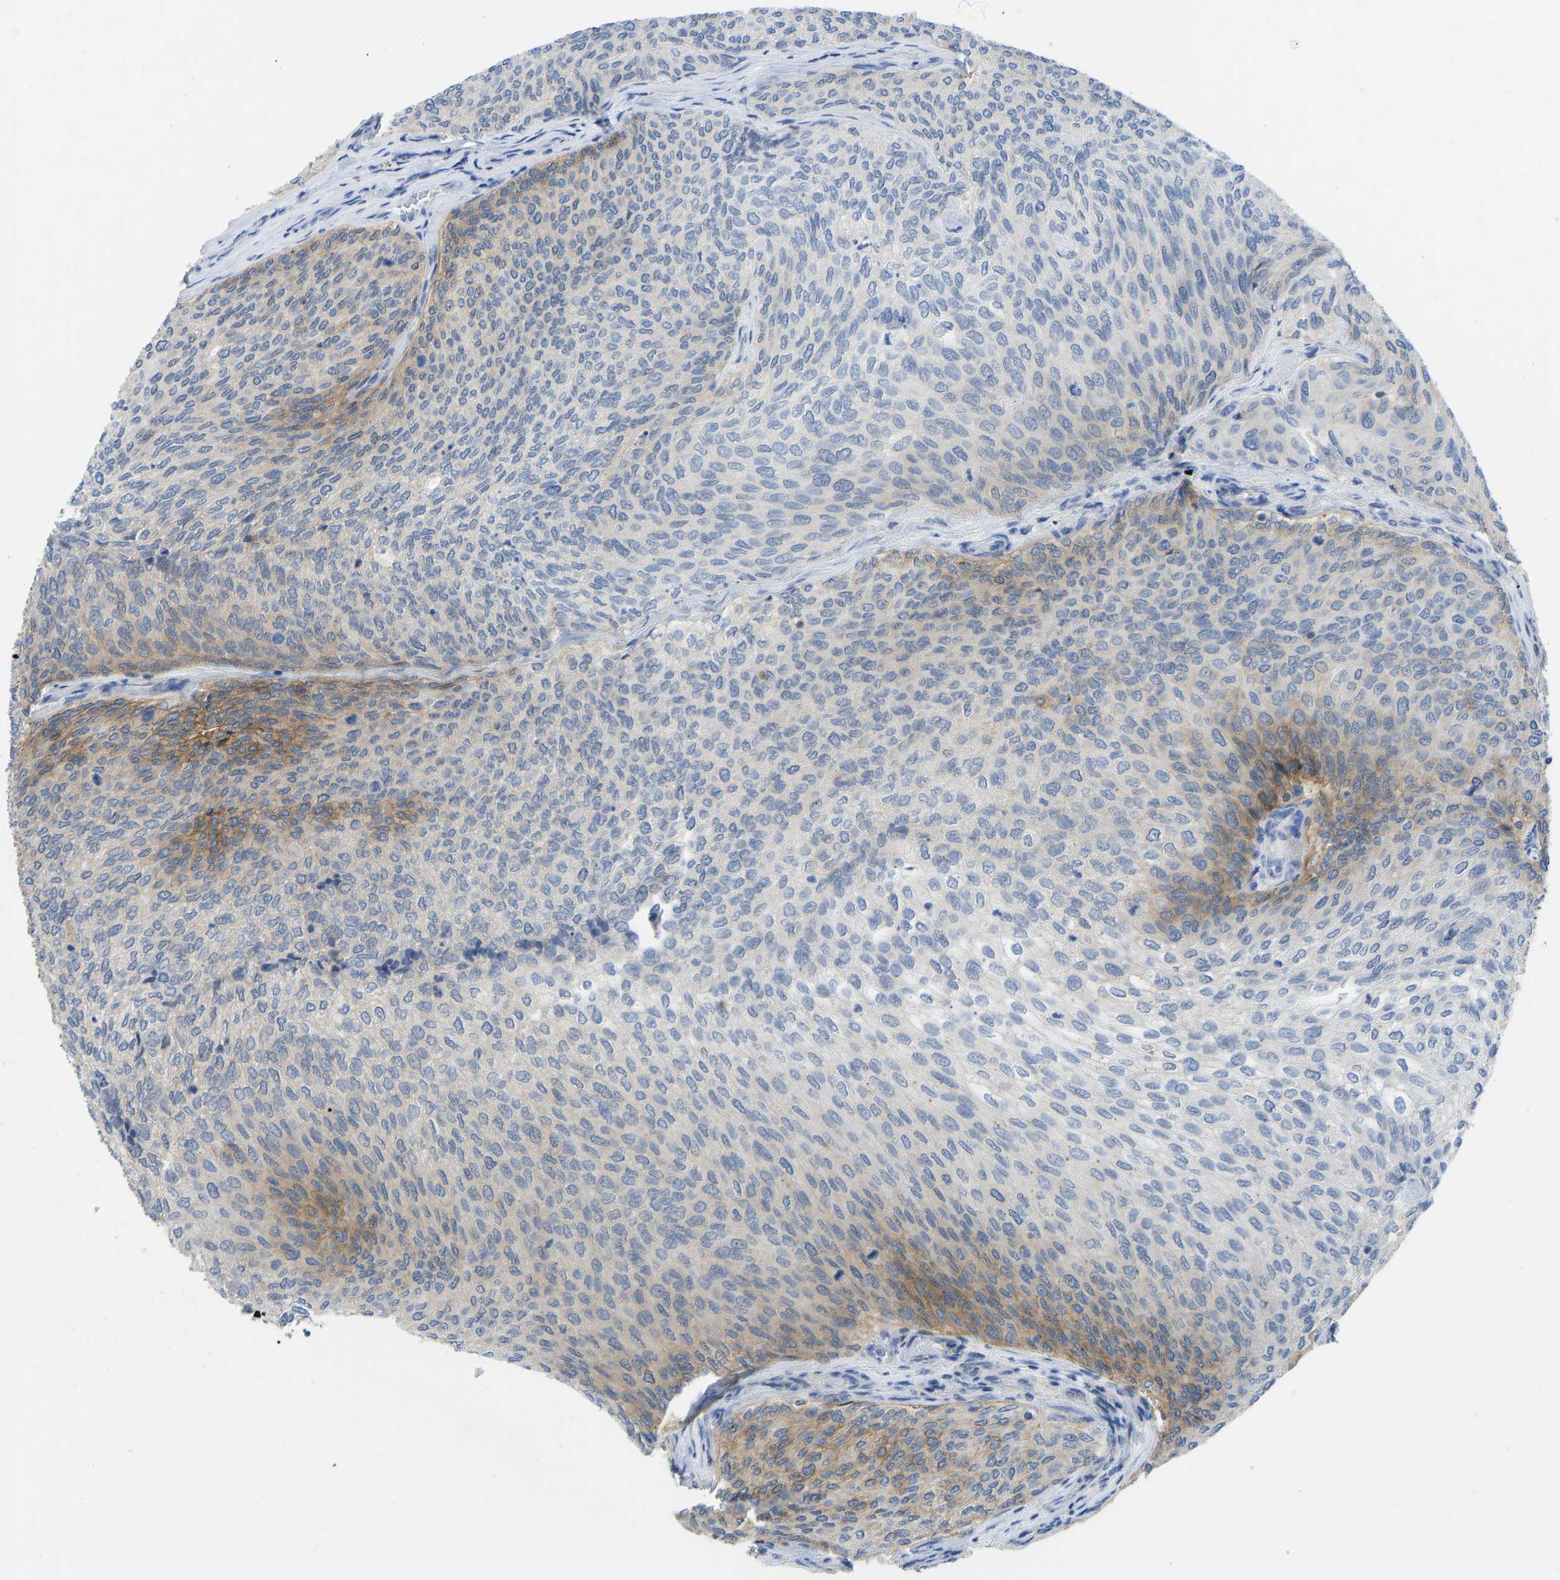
{"staining": {"intensity": "moderate", "quantity": "<25%", "location": "cytoplasmic/membranous"}, "tissue": "urothelial cancer", "cell_type": "Tumor cells", "image_type": "cancer", "snomed": [{"axis": "morphology", "description": "Urothelial carcinoma, Low grade"}, {"axis": "topography", "description": "Urinary bladder"}], "caption": "Immunohistochemistry (IHC) staining of low-grade urothelial carcinoma, which reveals low levels of moderate cytoplasmic/membranous expression in about <25% of tumor cells indicating moderate cytoplasmic/membranous protein positivity. The staining was performed using DAB (brown) for protein detection and nuclei were counterstained in hematoxylin (blue).", "gene": "NDRG3", "patient": {"sex": "female", "age": 79}}